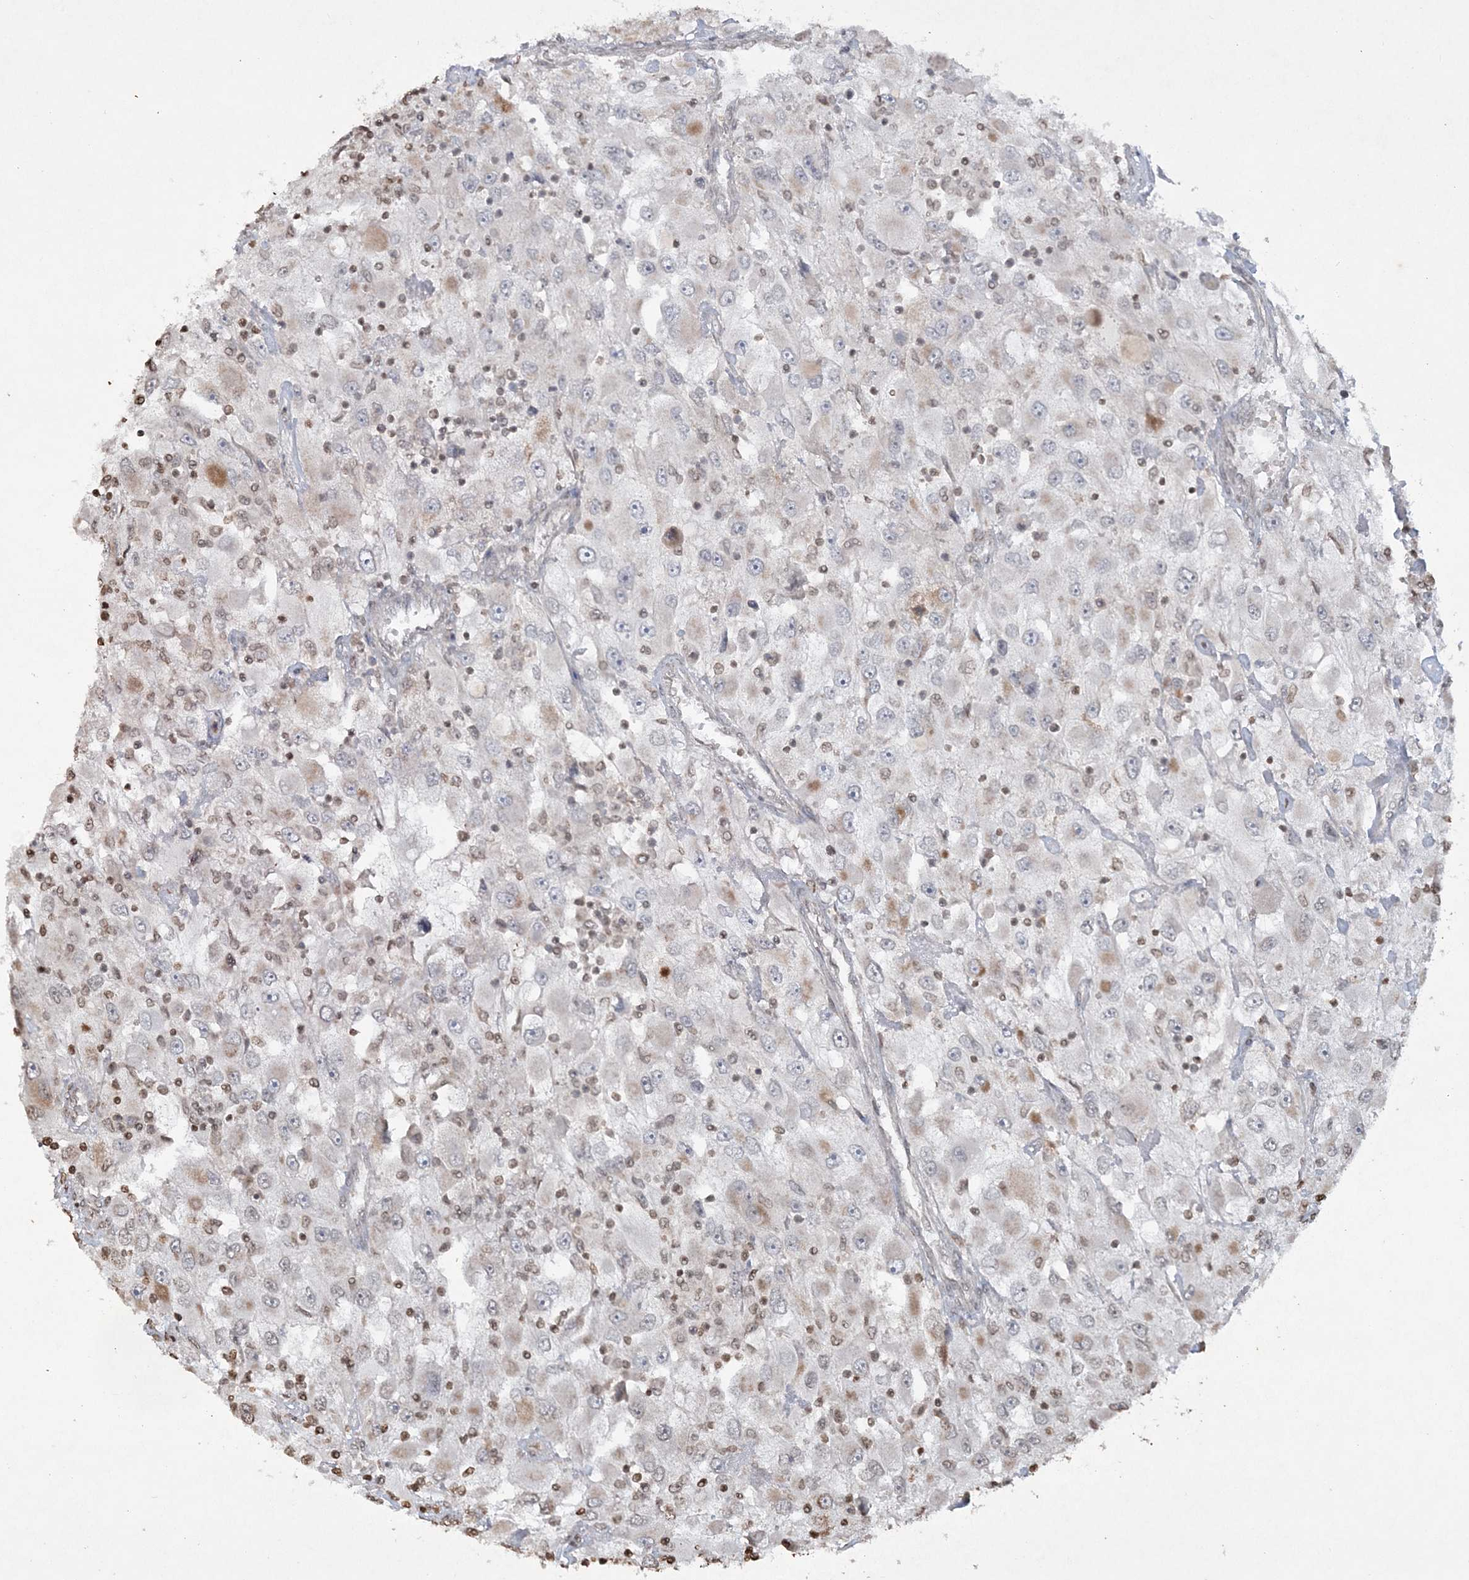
{"staining": {"intensity": "negative", "quantity": "none", "location": "none"}, "tissue": "renal cancer", "cell_type": "Tumor cells", "image_type": "cancer", "snomed": [{"axis": "morphology", "description": "Adenocarcinoma, NOS"}, {"axis": "topography", "description": "Kidney"}], "caption": "A micrograph of renal cancer (adenocarcinoma) stained for a protein demonstrates no brown staining in tumor cells. The staining was performed using DAB to visualize the protein expression in brown, while the nuclei were stained in blue with hematoxylin (Magnification: 20x).", "gene": "TTC7A", "patient": {"sex": "female", "age": 52}}